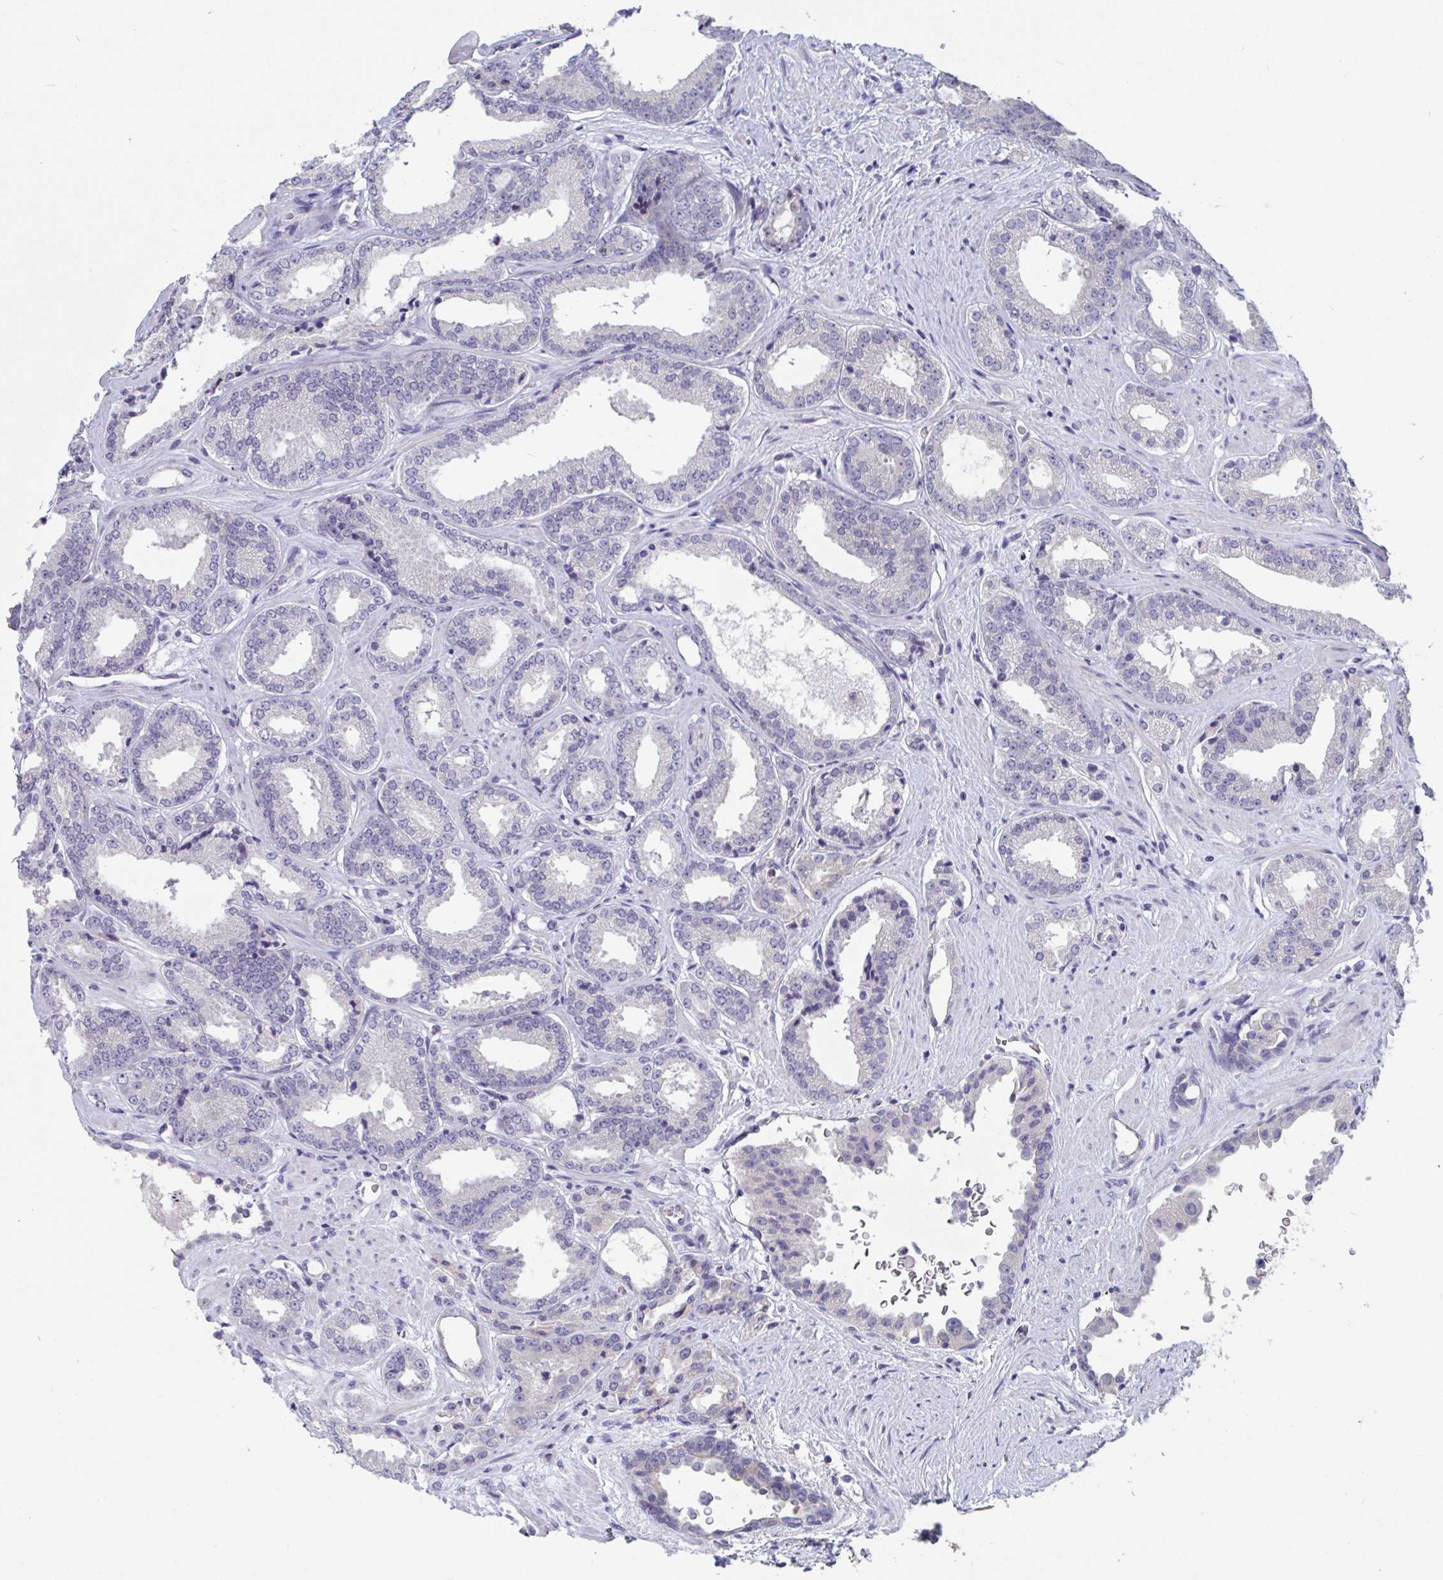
{"staining": {"intensity": "negative", "quantity": "none", "location": "none"}, "tissue": "prostate cancer", "cell_type": "Tumor cells", "image_type": "cancer", "snomed": [{"axis": "morphology", "description": "Adenocarcinoma, Low grade"}, {"axis": "topography", "description": "Prostate"}], "caption": "IHC image of prostate cancer (low-grade adenocarcinoma) stained for a protein (brown), which reveals no expression in tumor cells.", "gene": "UNKL", "patient": {"sex": "male", "age": 67}}